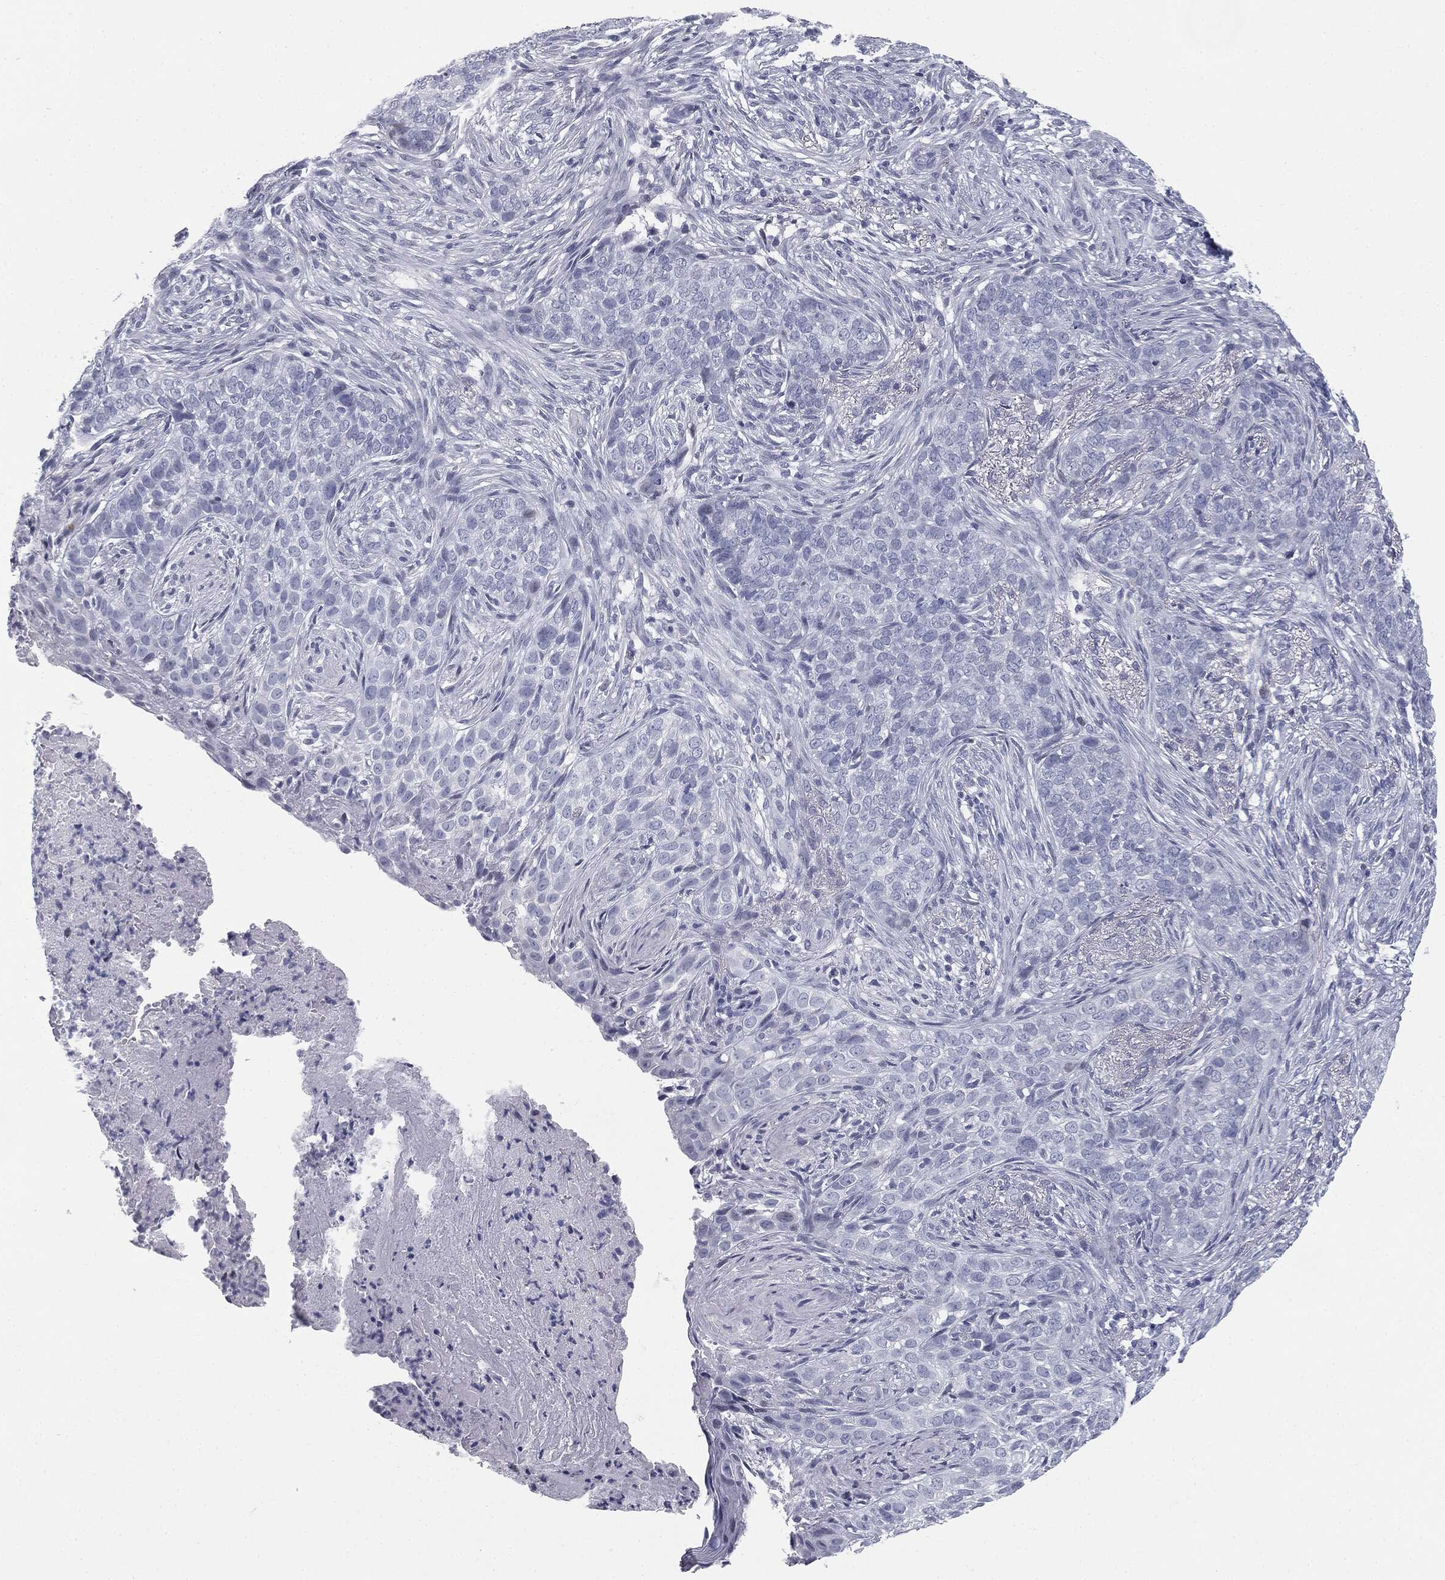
{"staining": {"intensity": "negative", "quantity": "none", "location": "none"}, "tissue": "skin cancer", "cell_type": "Tumor cells", "image_type": "cancer", "snomed": [{"axis": "morphology", "description": "Squamous cell carcinoma, NOS"}, {"axis": "topography", "description": "Skin"}], "caption": "This is an immunohistochemistry (IHC) histopathology image of human skin cancer. There is no positivity in tumor cells.", "gene": "TPO", "patient": {"sex": "male", "age": 88}}